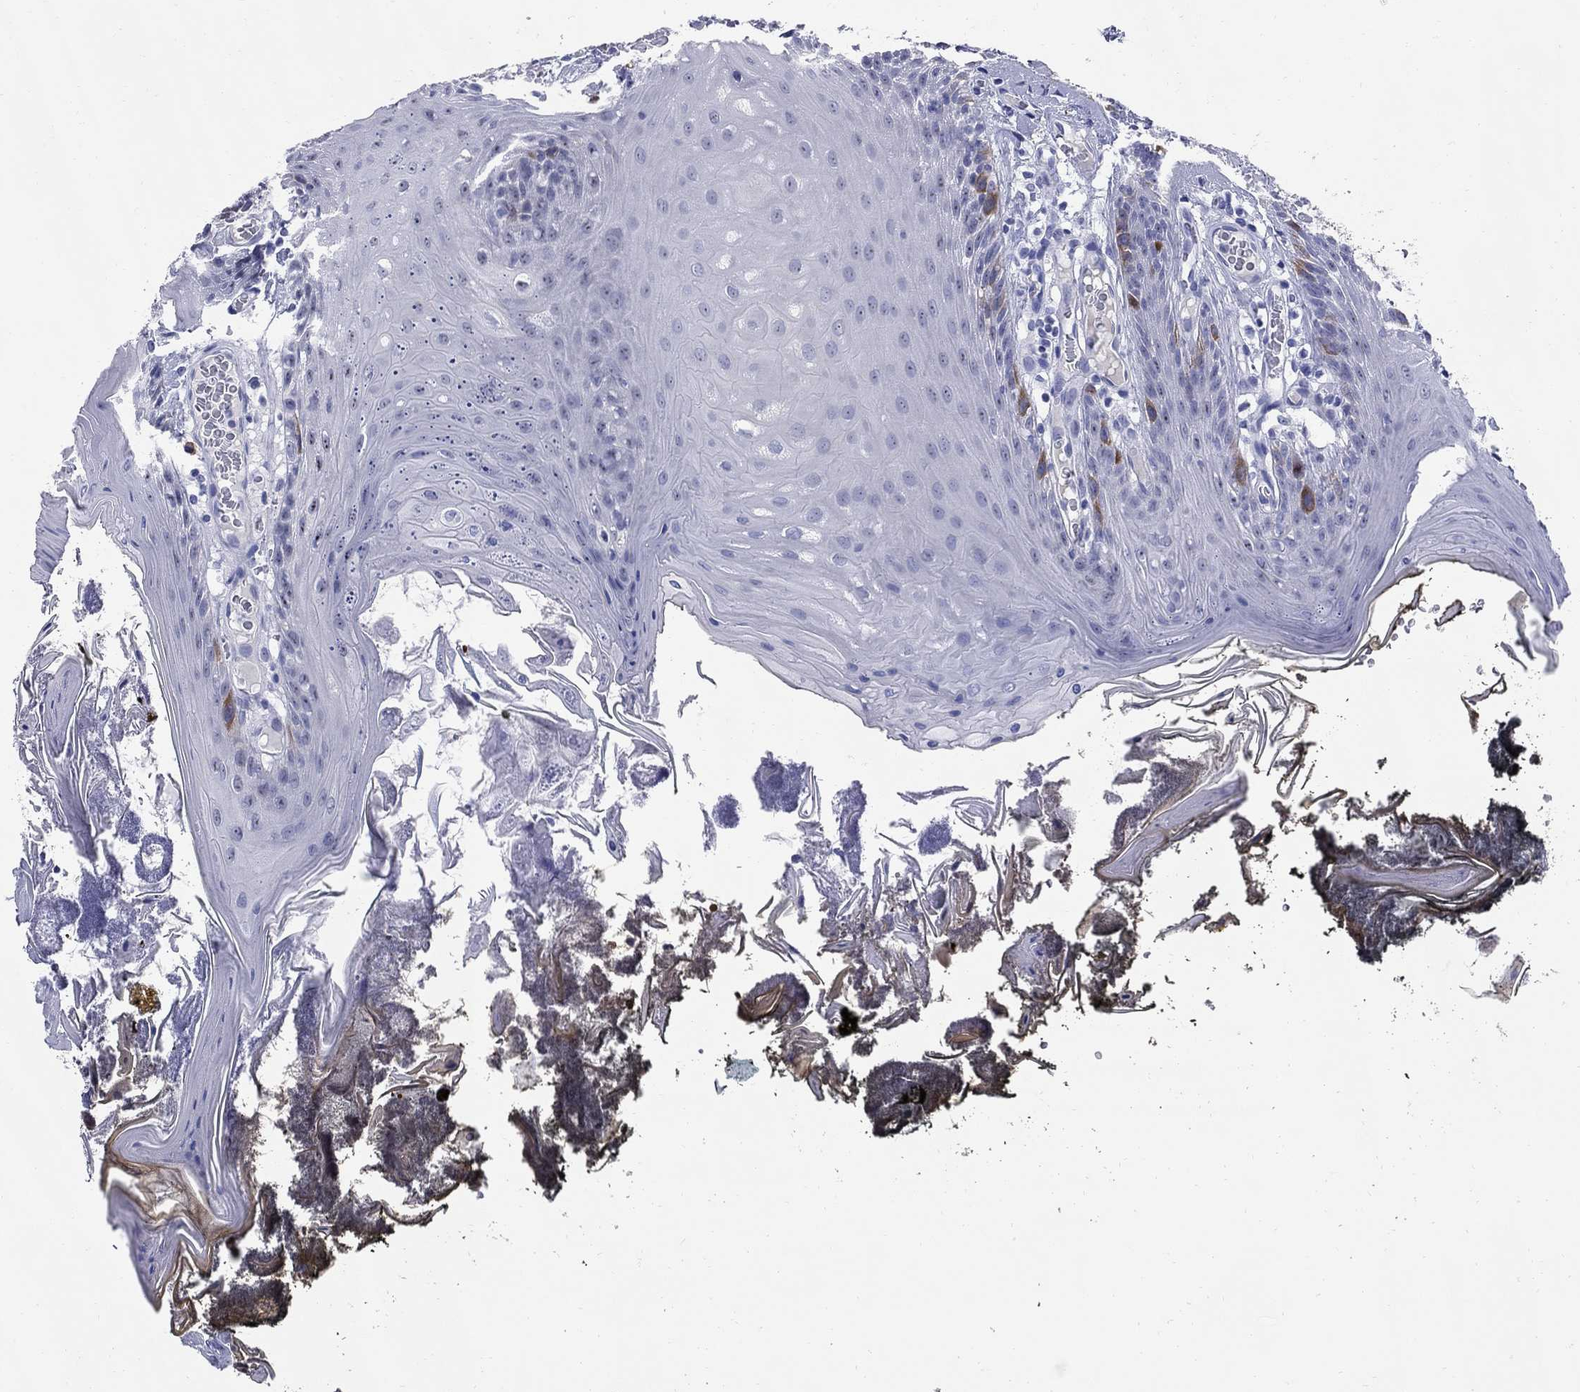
{"staining": {"intensity": "strong", "quantity": "<25%", "location": "cytoplasmic/membranous"}, "tissue": "oral mucosa", "cell_type": "Squamous epithelial cells", "image_type": "normal", "snomed": [{"axis": "morphology", "description": "Normal tissue, NOS"}, {"axis": "topography", "description": "Oral tissue"}], "caption": "Unremarkable oral mucosa was stained to show a protein in brown. There is medium levels of strong cytoplasmic/membranous expression in approximately <25% of squamous epithelial cells. The staining was performed using DAB, with brown indicating positive protein expression. Nuclei are stained blue with hematoxylin.", "gene": "TACC3", "patient": {"sex": "male", "age": 9}}